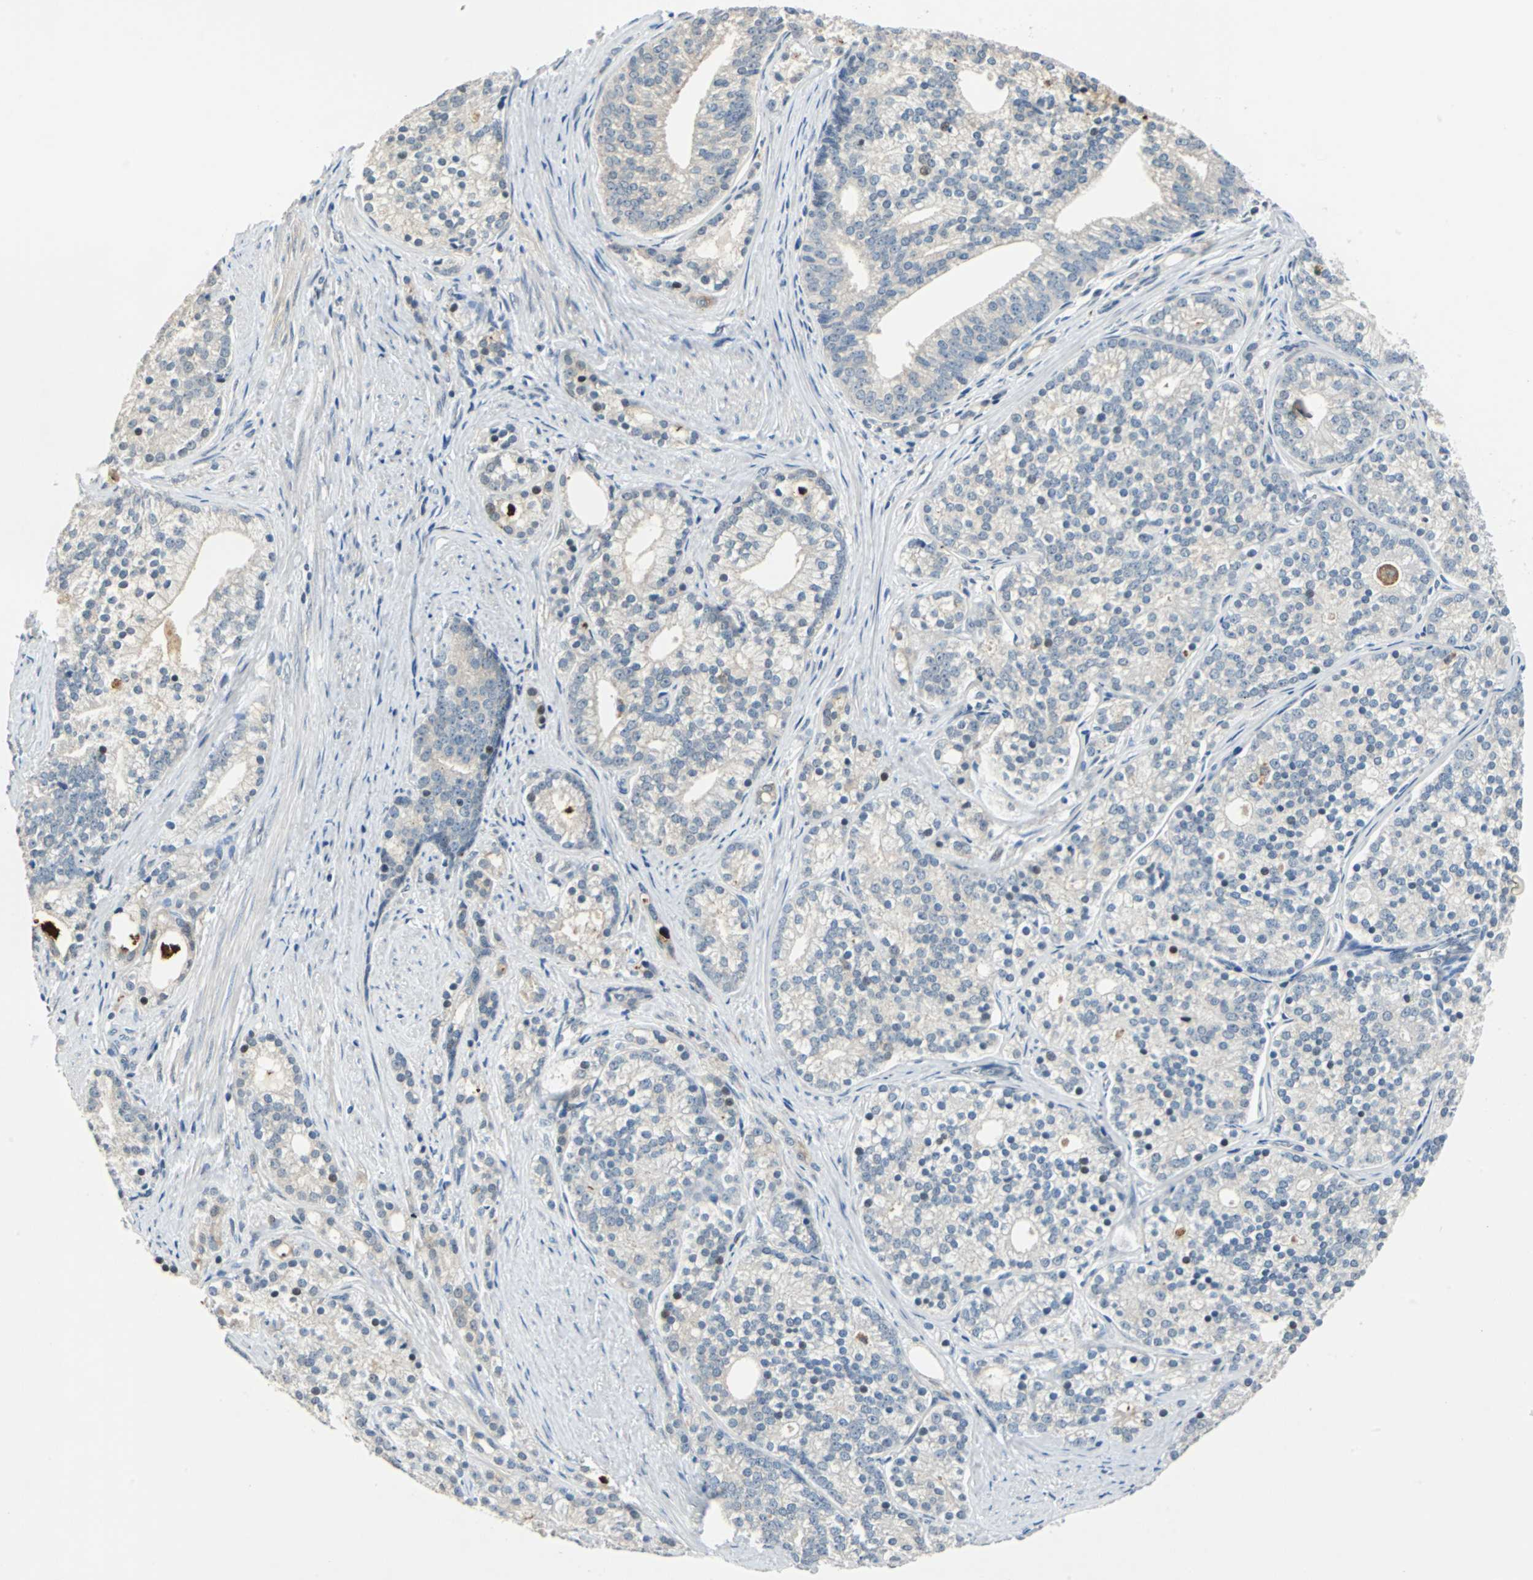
{"staining": {"intensity": "weak", "quantity": "<25%", "location": "cytoplasmic/membranous,nuclear"}, "tissue": "prostate cancer", "cell_type": "Tumor cells", "image_type": "cancer", "snomed": [{"axis": "morphology", "description": "Adenocarcinoma, Low grade"}, {"axis": "topography", "description": "Prostate"}], "caption": "IHC of human low-grade adenocarcinoma (prostate) displays no staining in tumor cells. (Immunohistochemistry (ihc), brightfield microscopy, high magnification).", "gene": "HCFC2", "patient": {"sex": "male", "age": 71}}